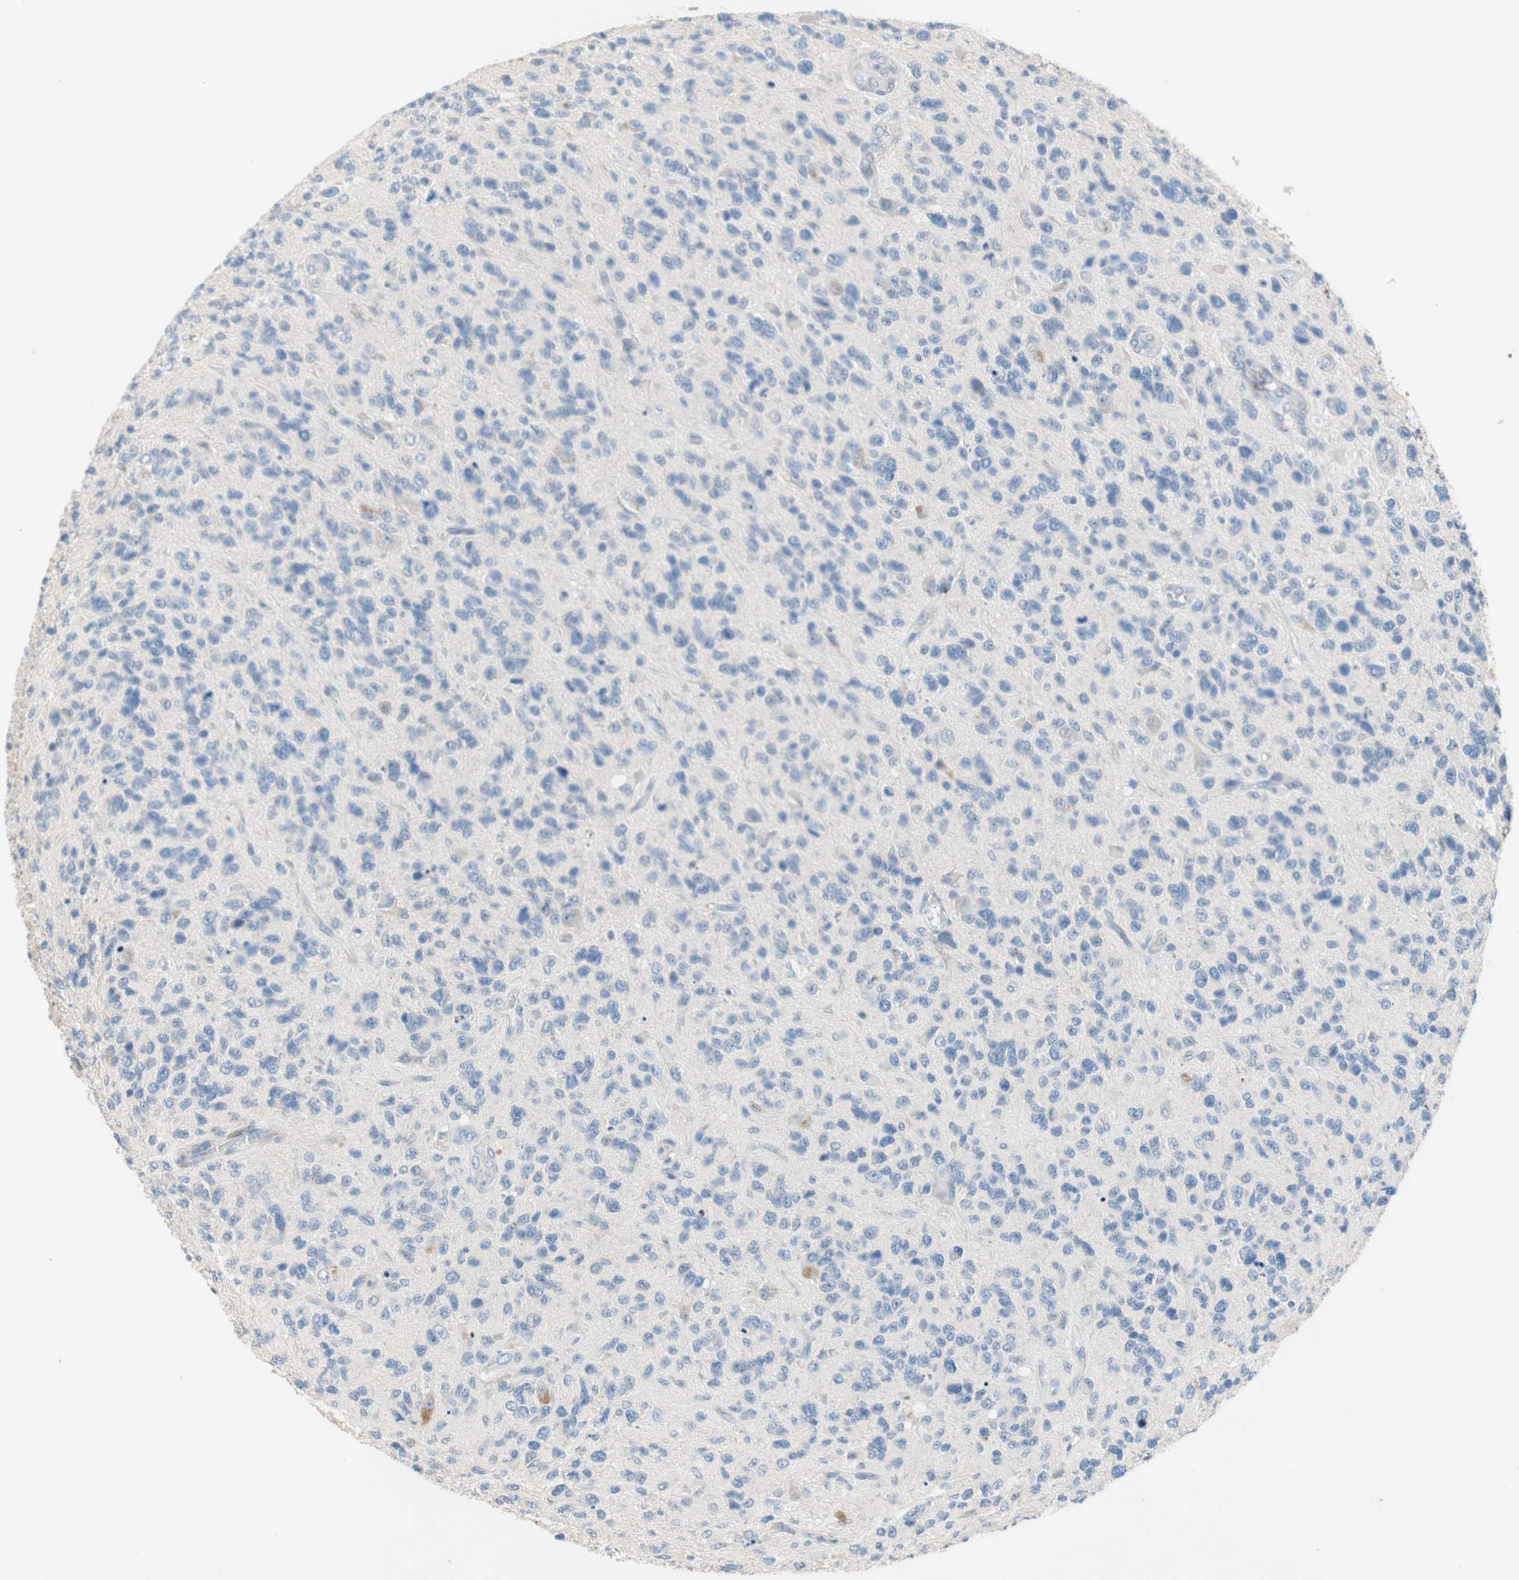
{"staining": {"intensity": "negative", "quantity": "none", "location": "none"}, "tissue": "glioma", "cell_type": "Tumor cells", "image_type": "cancer", "snomed": [{"axis": "morphology", "description": "Glioma, malignant, High grade"}, {"axis": "topography", "description": "Brain"}], "caption": "The immunohistochemistry (IHC) photomicrograph has no significant expression in tumor cells of glioma tissue.", "gene": "PDZK1", "patient": {"sex": "female", "age": 58}}